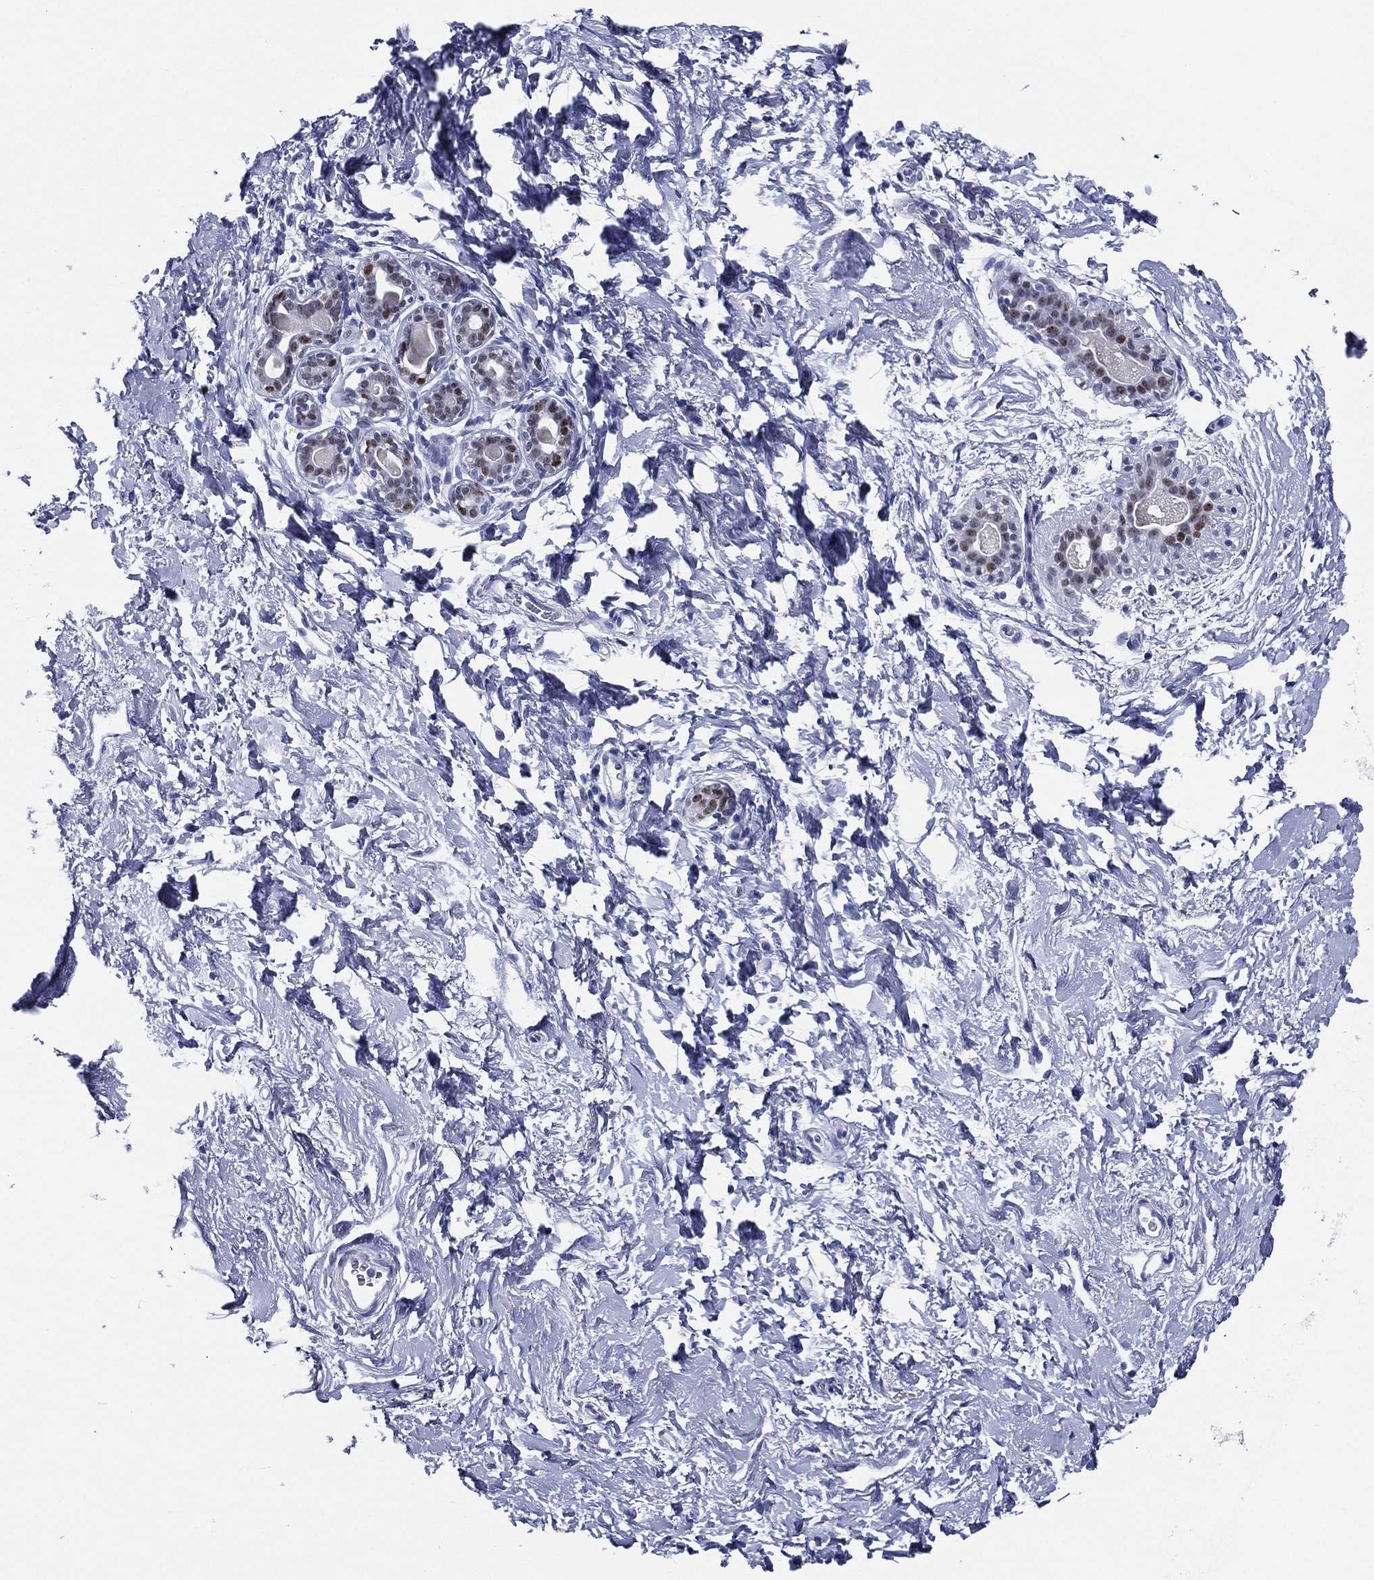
{"staining": {"intensity": "moderate", "quantity": "<25%", "location": "nuclear"}, "tissue": "breast", "cell_type": "Glandular cells", "image_type": "normal", "snomed": [{"axis": "morphology", "description": "Normal tissue, NOS"}, {"axis": "topography", "description": "Breast"}], "caption": "The immunohistochemical stain shows moderate nuclear positivity in glandular cells of benign breast.", "gene": "TFAP2A", "patient": {"sex": "female", "age": 43}}